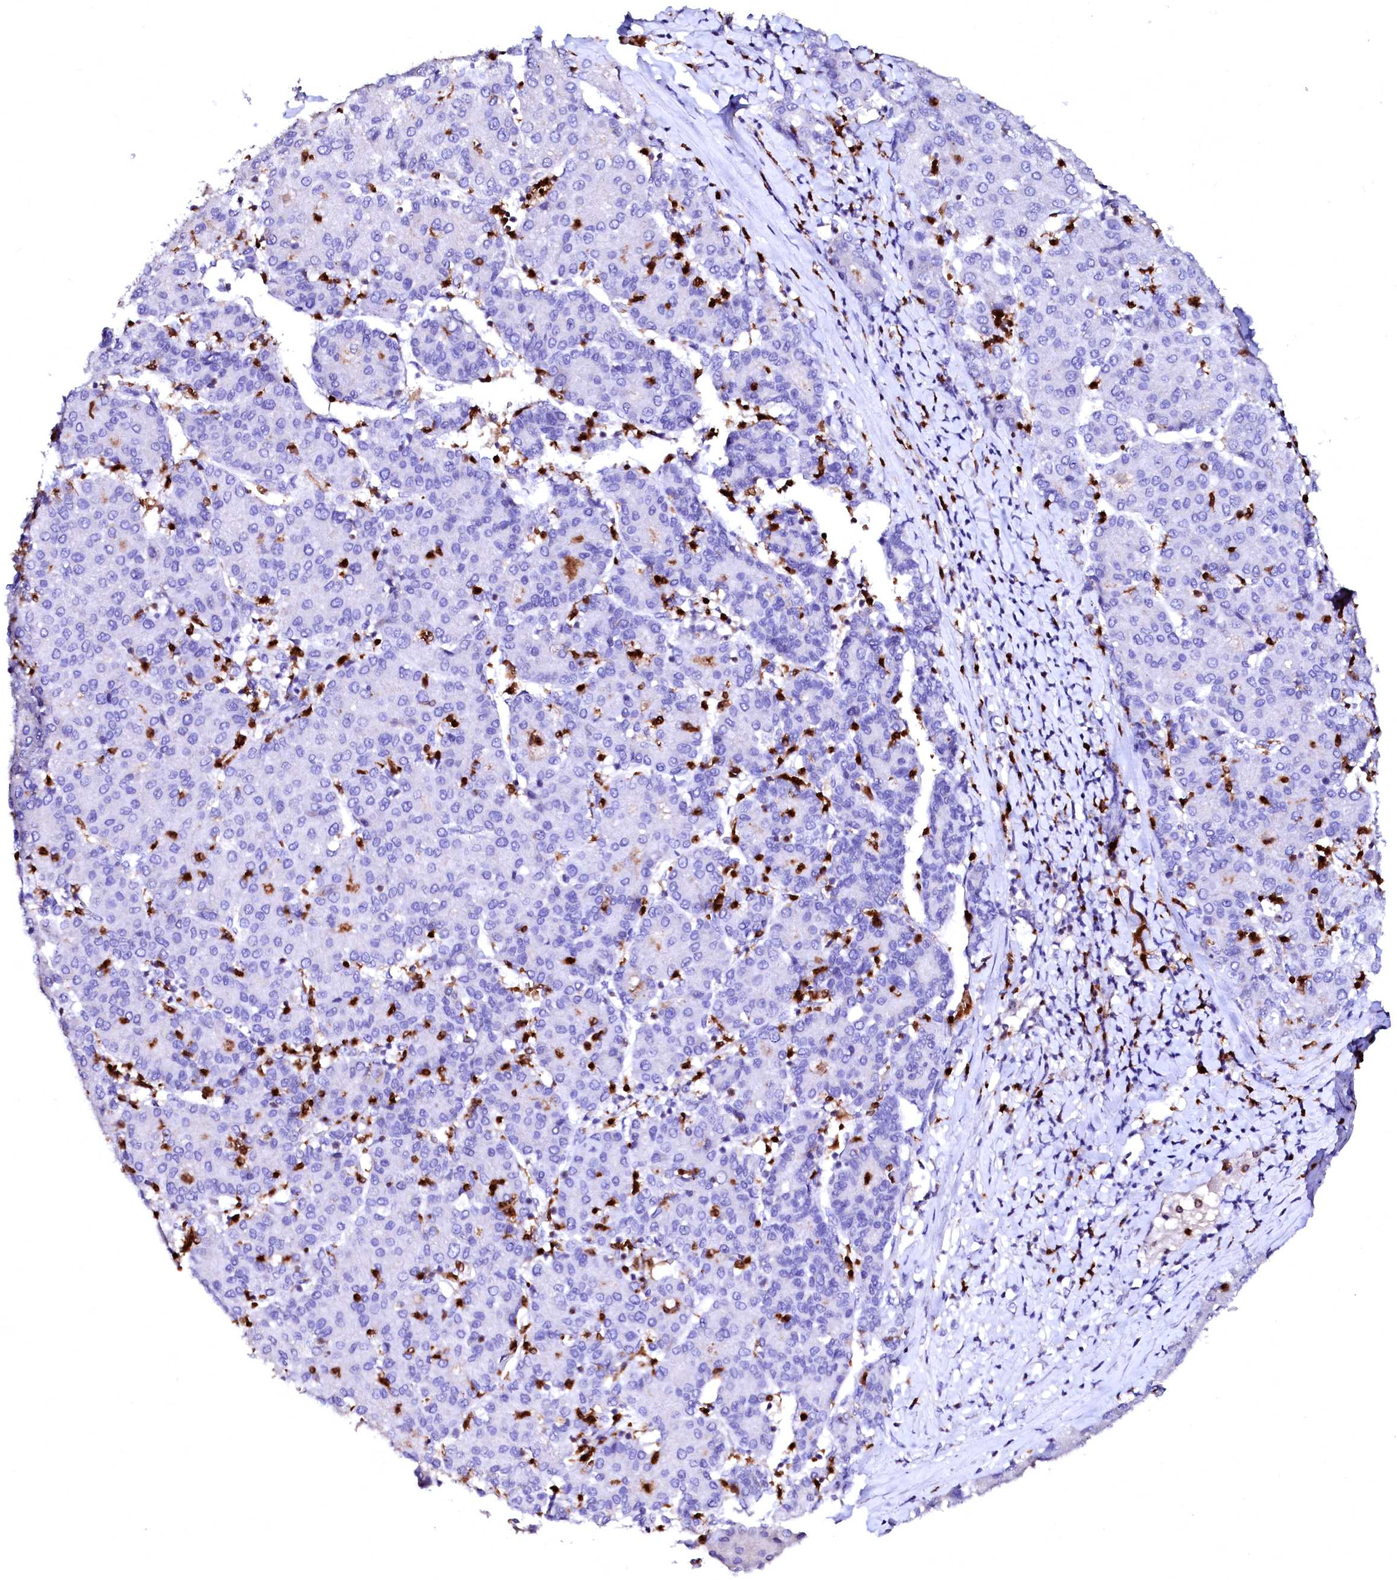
{"staining": {"intensity": "negative", "quantity": "none", "location": "none"}, "tissue": "liver cancer", "cell_type": "Tumor cells", "image_type": "cancer", "snomed": [{"axis": "morphology", "description": "Carcinoma, Hepatocellular, NOS"}, {"axis": "topography", "description": "Liver"}], "caption": "Tumor cells show no significant staining in liver cancer (hepatocellular carcinoma). (DAB immunohistochemistry visualized using brightfield microscopy, high magnification).", "gene": "RAB27A", "patient": {"sex": "male", "age": 65}}